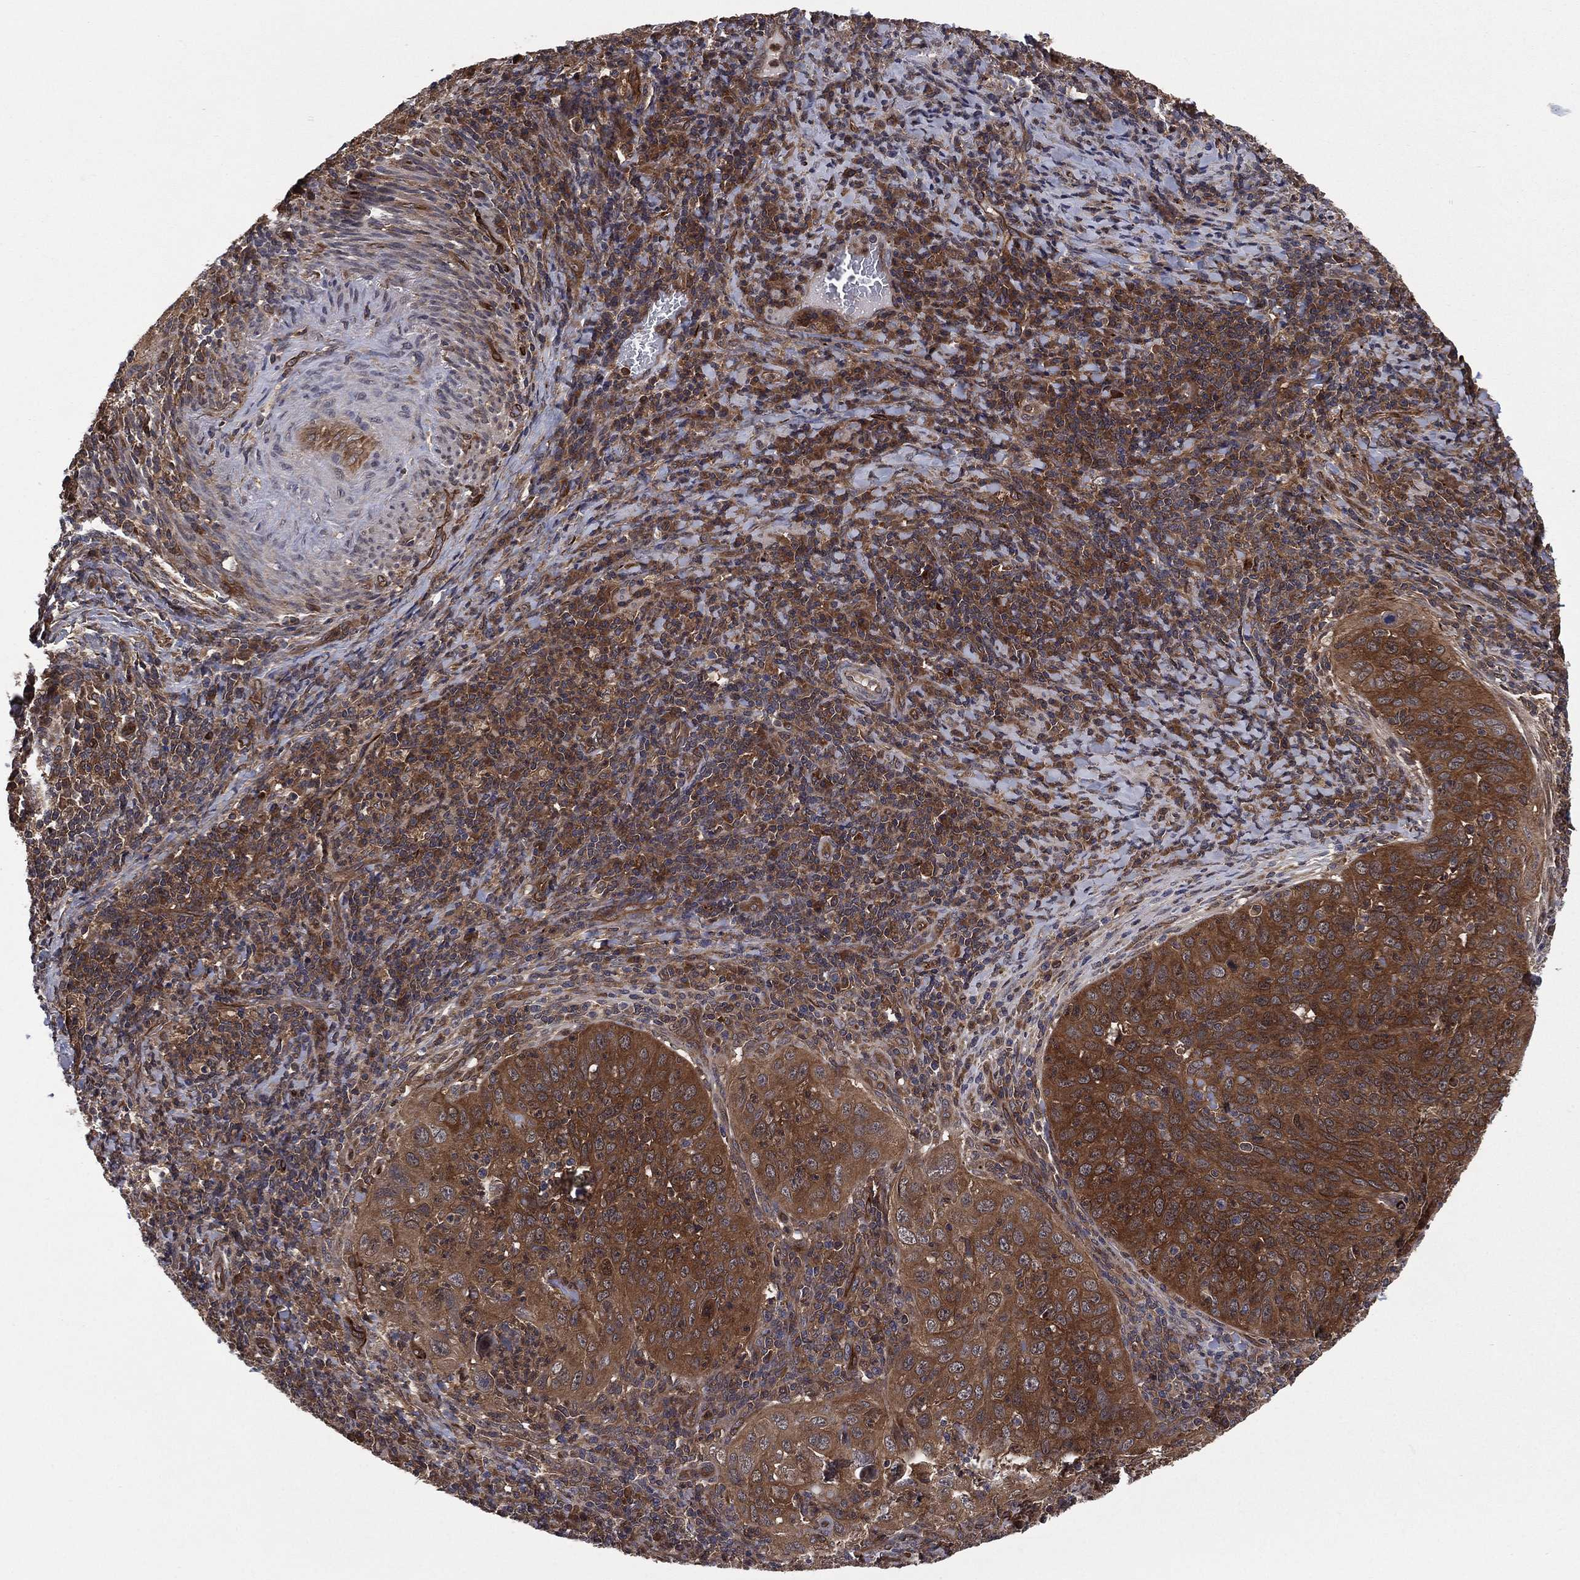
{"staining": {"intensity": "strong", "quantity": ">75%", "location": "cytoplasmic/membranous"}, "tissue": "cervical cancer", "cell_type": "Tumor cells", "image_type": "cancer", "snomed": [{"axis": "morphology", "description": "Squamous cell carcinoma, NOS"}, {"axis": "topography", "description": "Cervix"}], "caption": "Immunohistochemical staining of human squamous cell carcinoma (cervical) displays strong cytoplasmic/membranous protein positivity in approximately >75% of tumor cells.", "gene": "CERT1", "patient": {"sex": "female", "age": 26}}